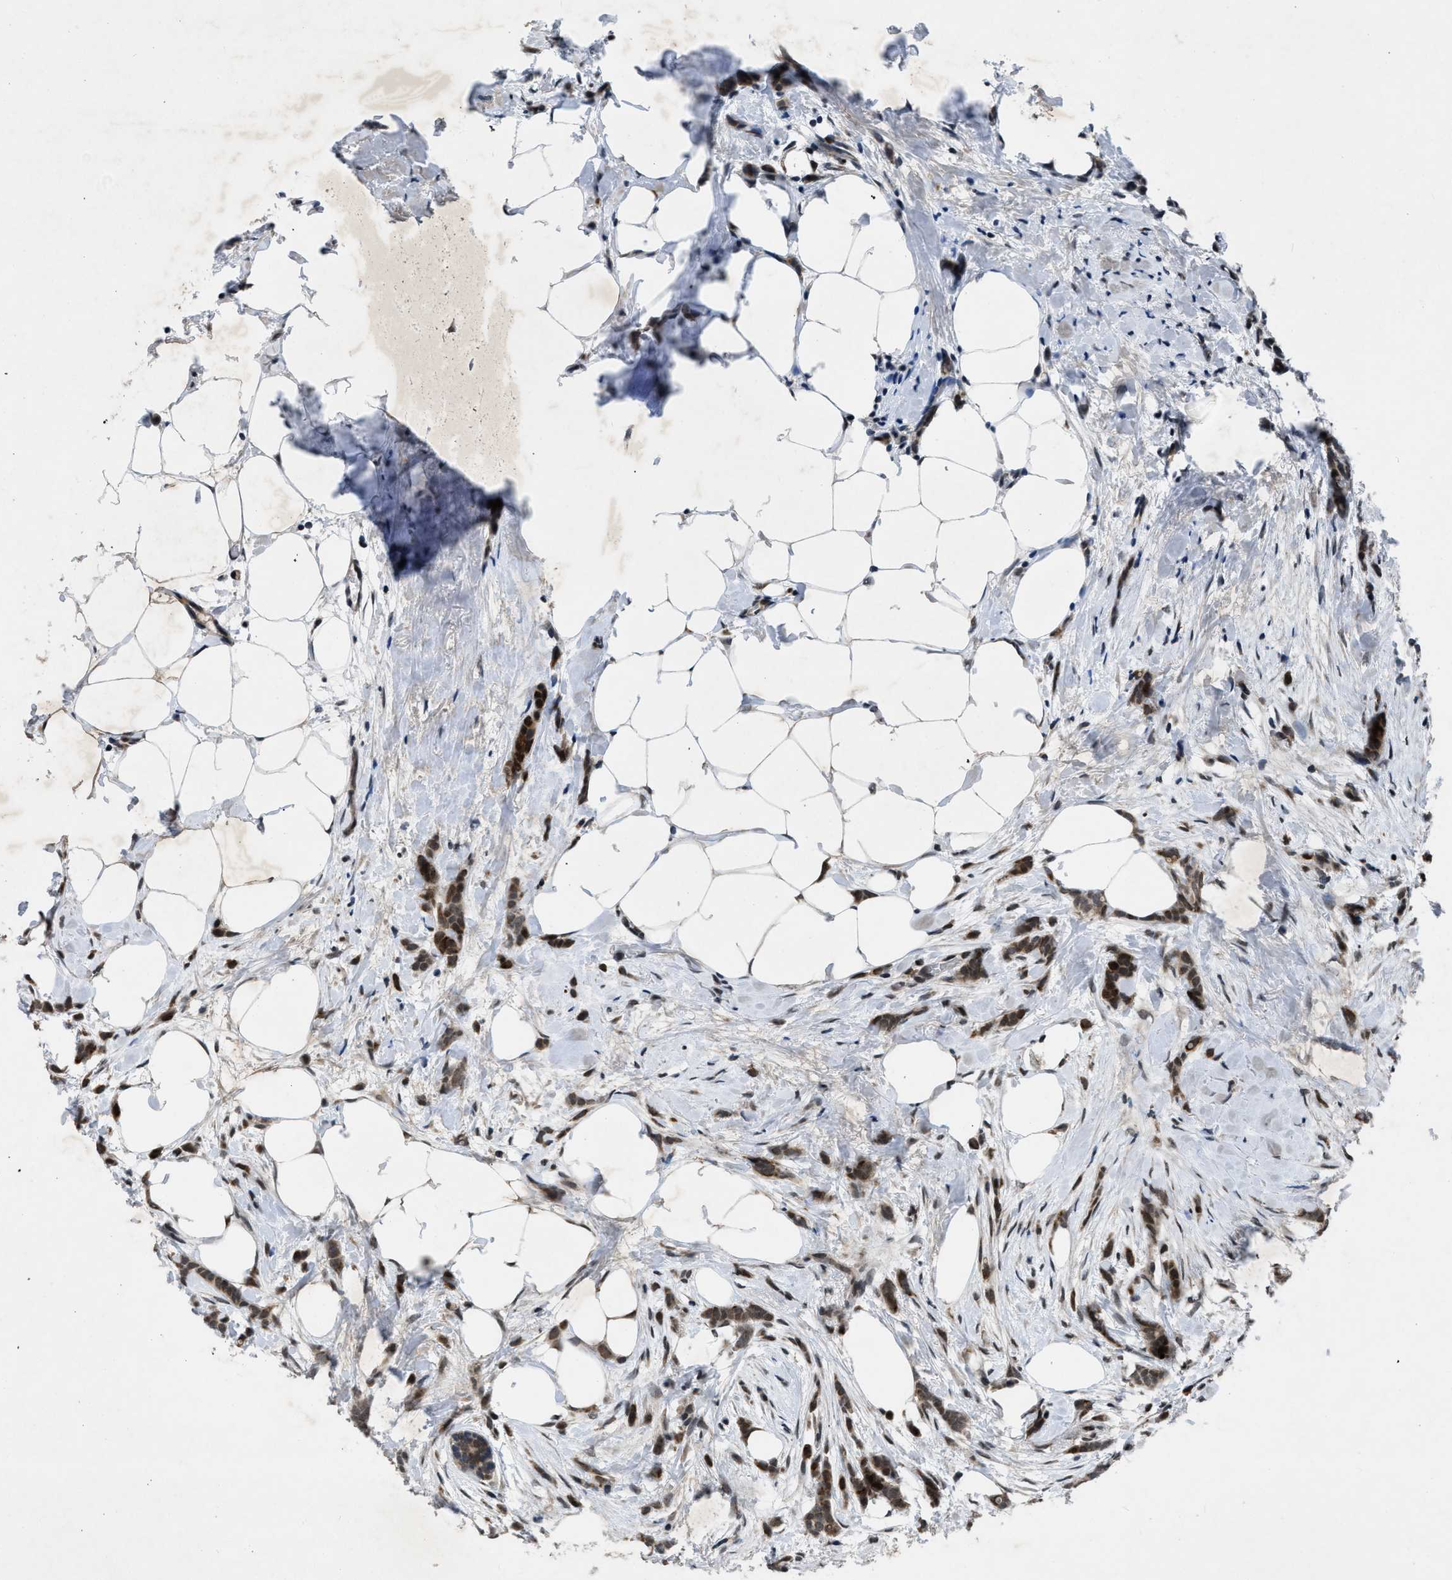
{"staining": {"intensity": "moderate", "quantity": ">75%", "location": "cytoplasmic/membranous,nuclear"}, "tissue": "breast cancer", "cell_type": "Tumor cells", "image_type": "cancer", "snomed": [{"axis": "morphology", "description": "Lobular carcinoma, in situ"}, {"axis": "morphology", "description": "Lobular carcinoma"}, {"axis": "topography", "description": "Breast"}], "caption": "Immunohistochemical staining of human breast cancer (lobular carcinoma in situ) exhibits medium levels of moderate cytoplasmic/membranous and nuclear staining in about >75% of tumor cells. (brown staining indicates protein expression, while blue staining denotes nuclei).", "gene": "ZNHIT1", "patient": {"sex": "female", "age": 41}}